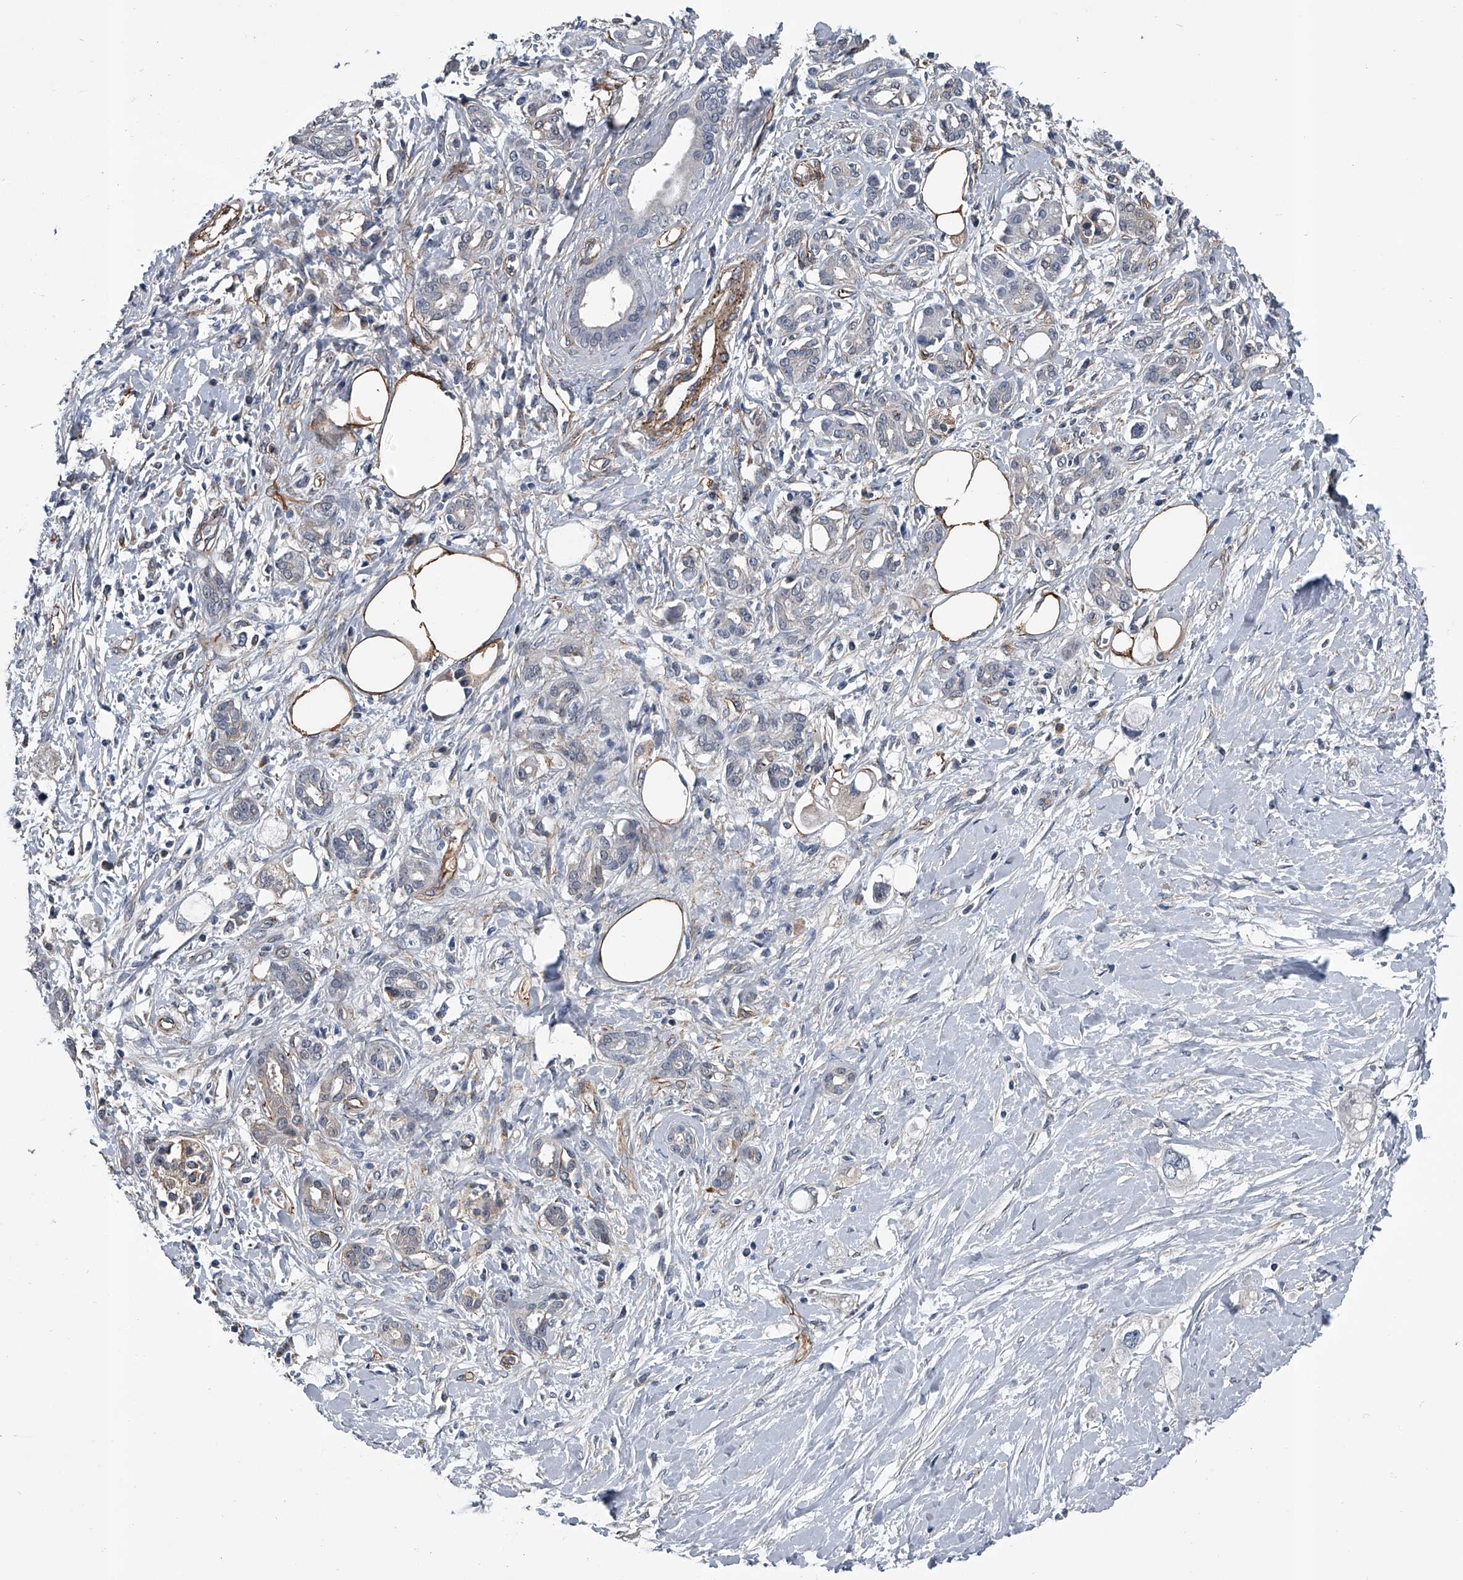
{"staining": {"intensity": "negative", "quantity": "none", "location": "none"}, "tissue": "pancreatic cancer", "cell_type": "Tumor cells", "image_type": "cancer", "snomed": [{"axis": "morphology", "description": "Adenocarcinoma, NOS"}, {"axis": "topography", "description": "Pancreas"}], "caption": "Protein analysis of pancreatic cancer displays no significant expression in tumor cells.", "gene": "LDLRAD2", "patient": {"sex": "female", "age": 56}}